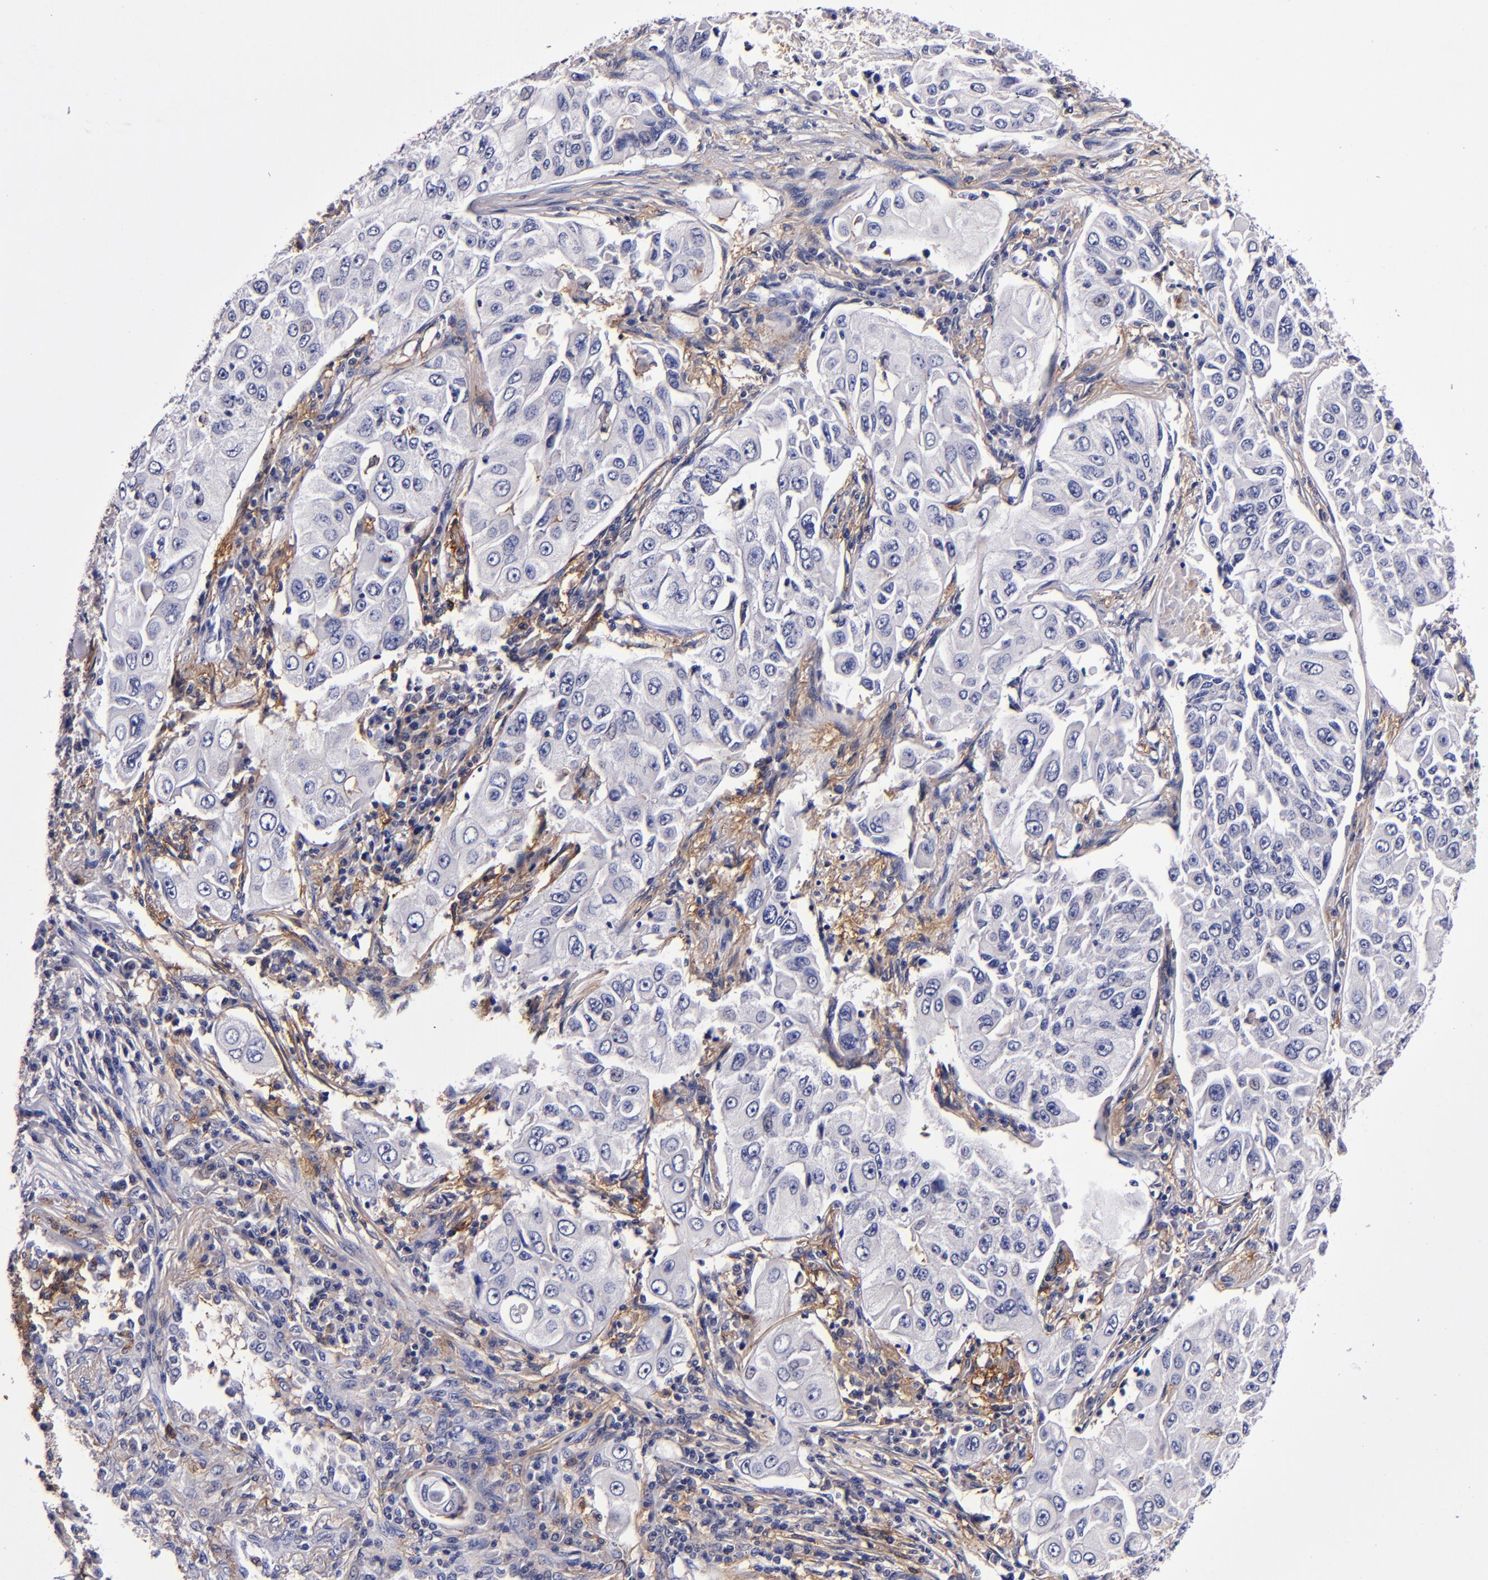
{"staining": {"intensity": "negative", "quantity": "none", "location": "none"}, "tissue": "lung cancer", "cell_type": "Tumor cells", "image_type": "cancer", "snomed": [{"axis": "morphology", "description": "Adenocarcinoma, NOS"}, {"axis": "topography", "description": "Lung"}], "caption": "Immunohistochemistry (IHC) photomicrograph of human lung cancer (adenocarcinoma) stained for a protein (brown), which reveals no positivity in tumor cells.", "gene": "SIRPA", "patient": {"sex": "male", "age": 84}}